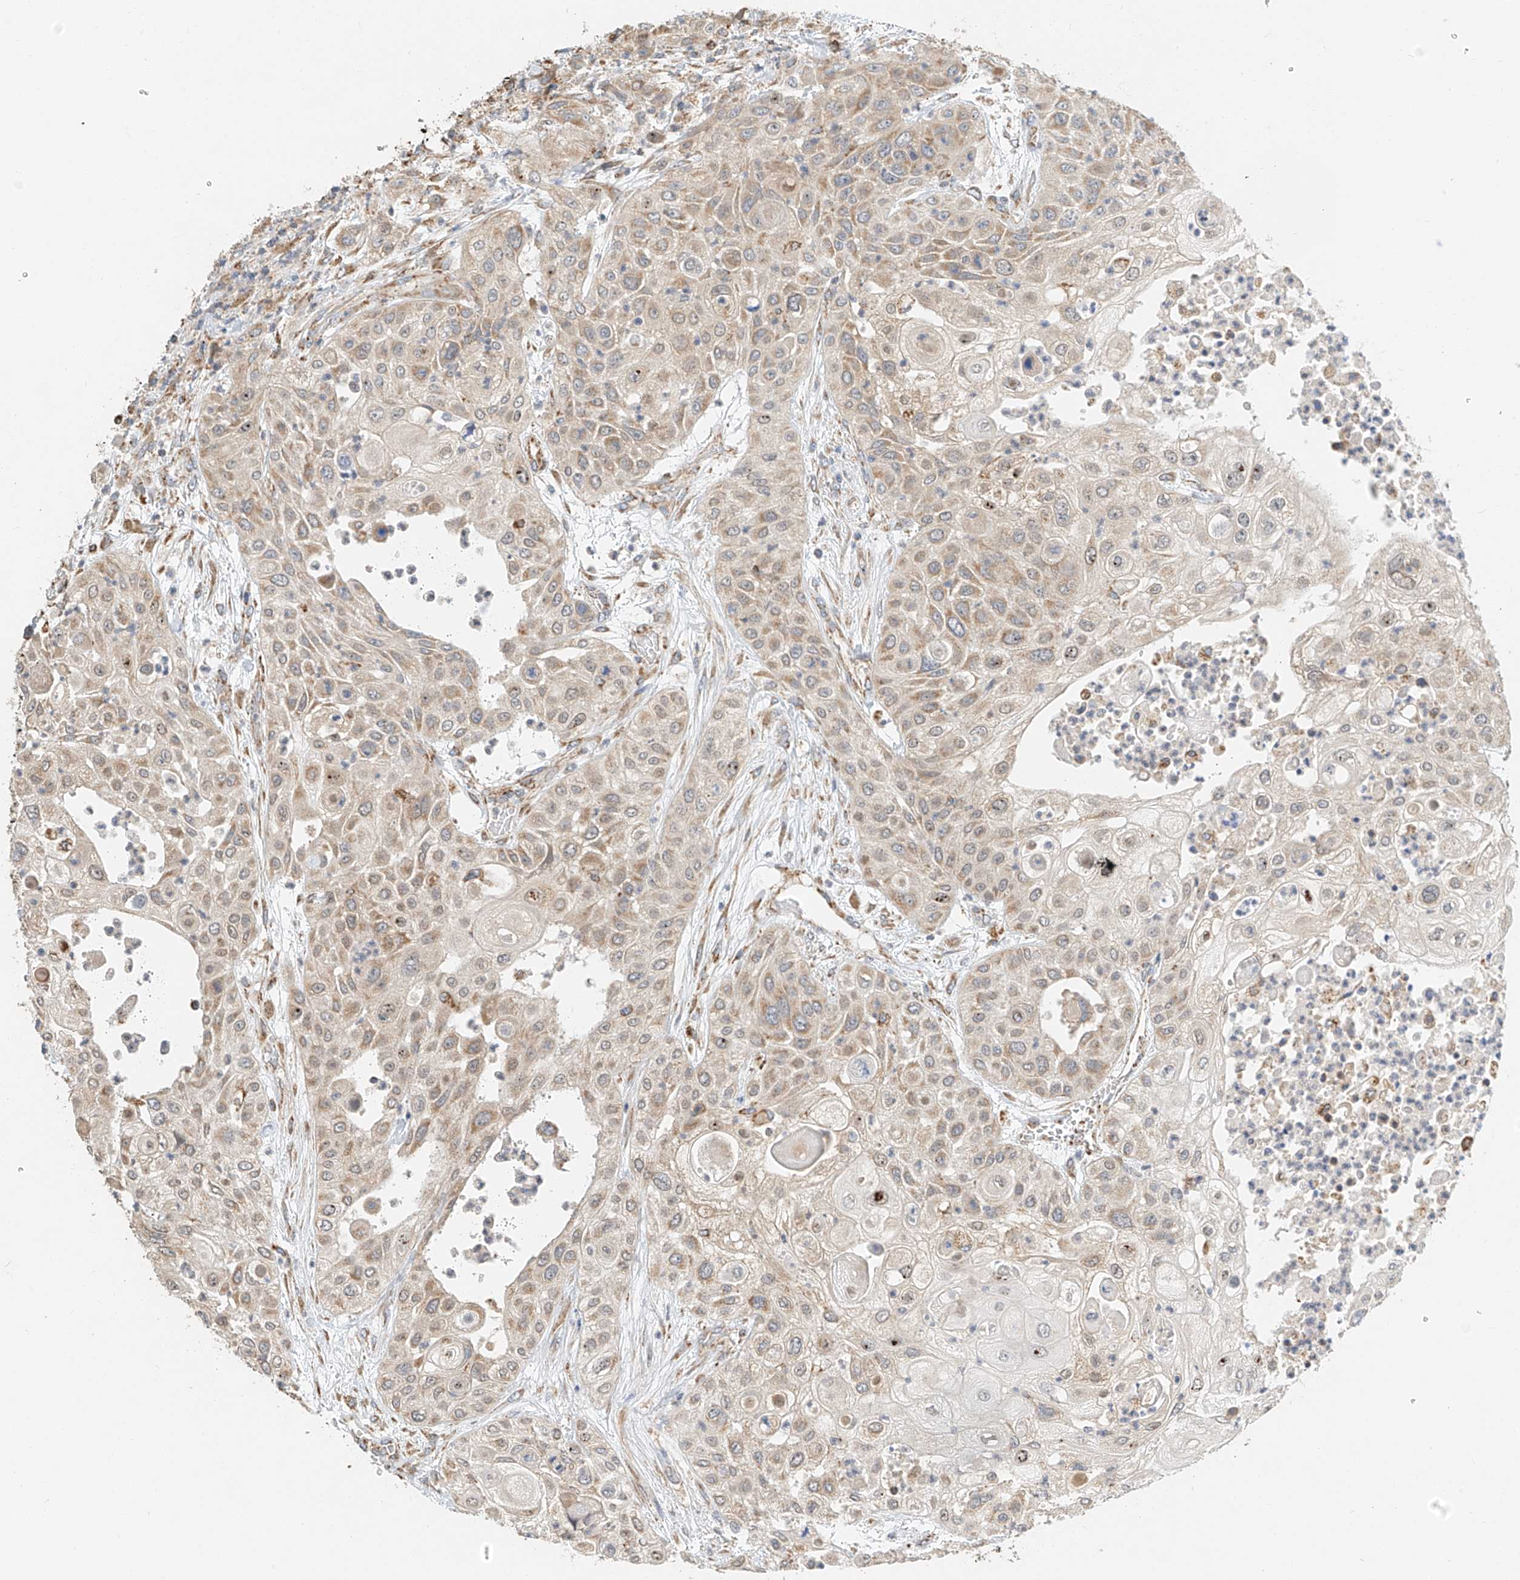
{"staining": {"intensity": "weak", "quantity": ">75%", "location": "cytoplasmic/membranous"}, "tissue": "urothelial cancer", "cell_type": "Tumor cells", "image_type": "cancer", "snomed": [{"axis": "morphology", "description": "Urothelial carcinoma, High grade"}, {"axis": "topography", "description": "Urinary bladder"}], "caption": "Protein staining by immunohistochemistry demonstrates weak cytoplasmic/membranous expression in approximately >75% of tumor cells in urothelial carcinoma (high-grade). Nuclei are stained in blue.", "gene": "YIPF7", "patient": {"sex": "female", "age": 79}}